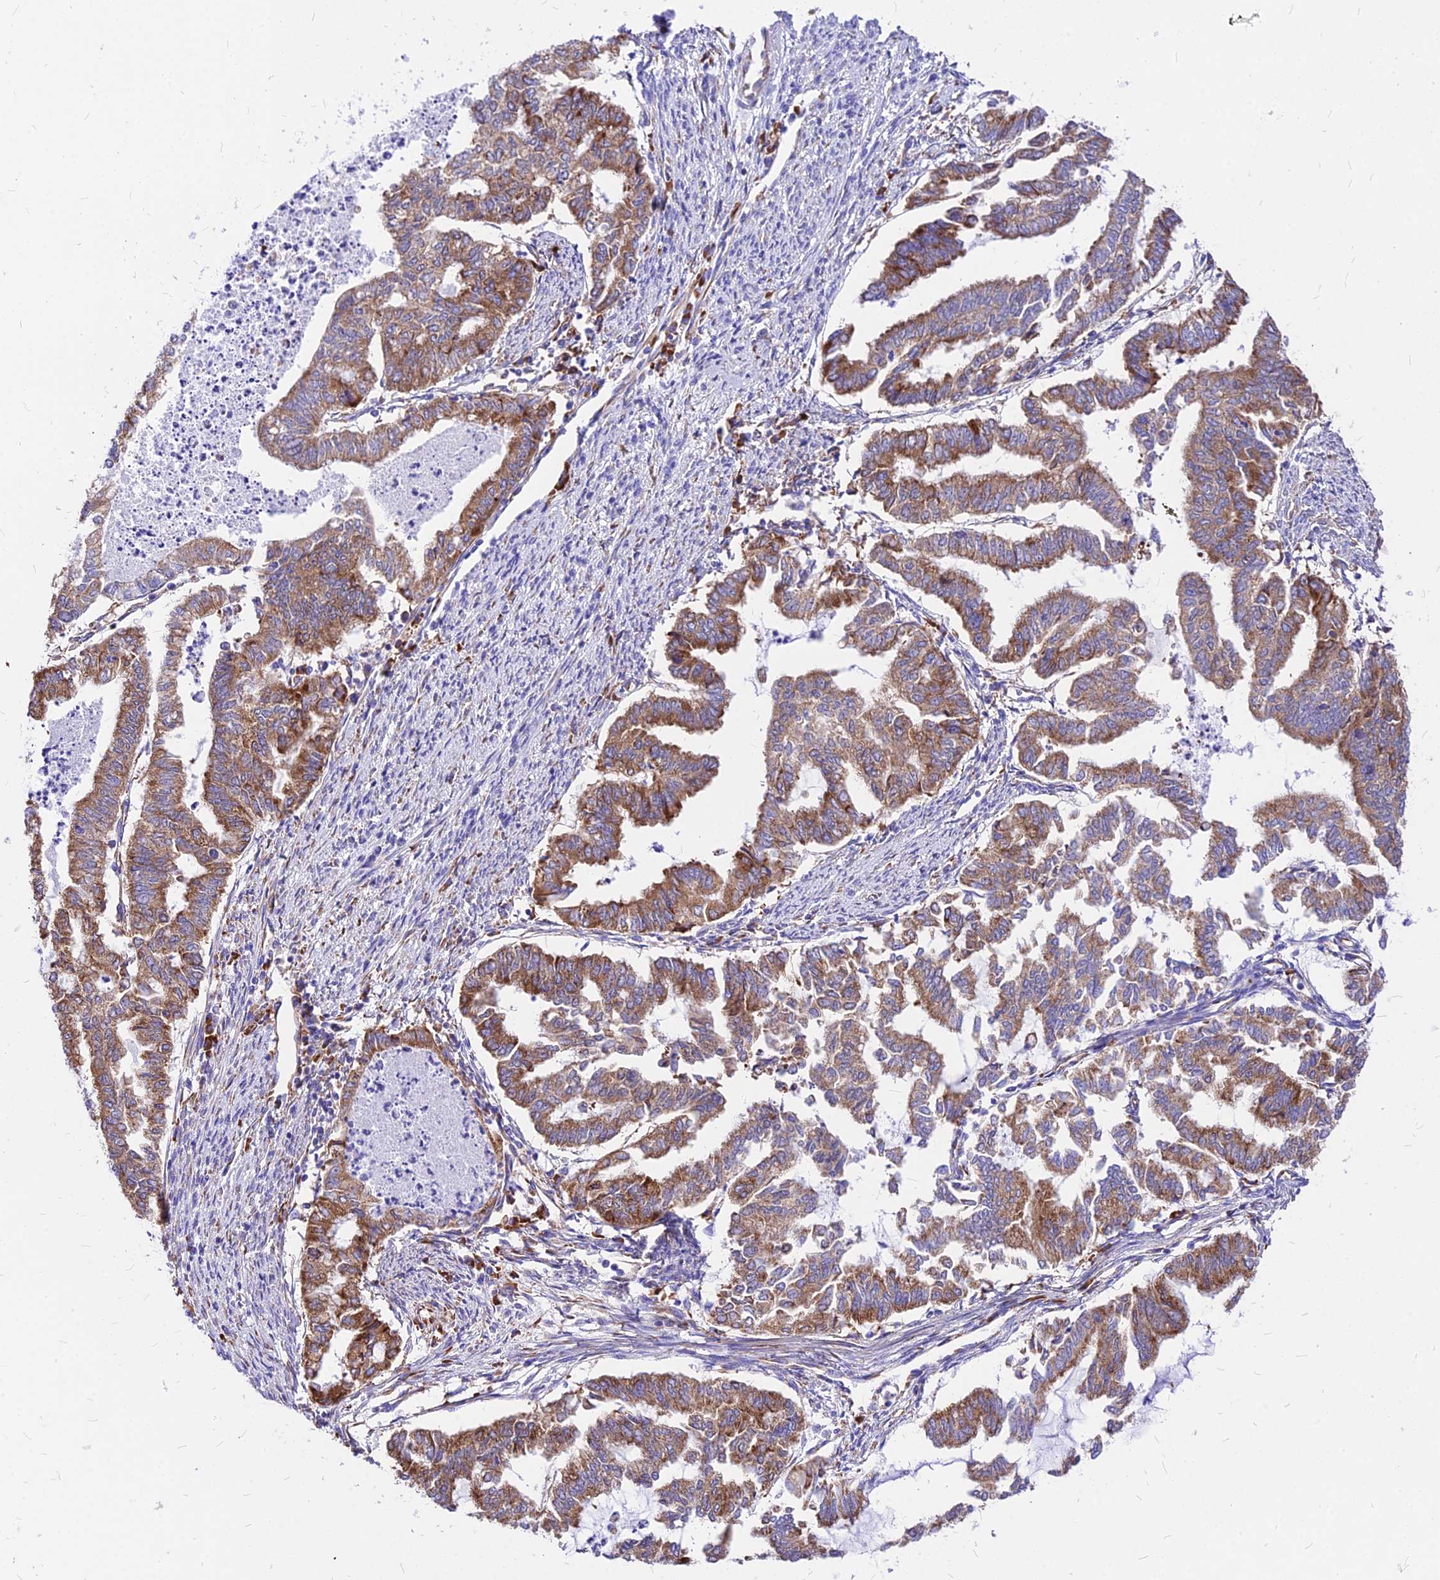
{"staining": {"intensity": "moderate", "quantity": ">75%", "location": "cytoplasmic/membranous"}, "tissue": "endometrial cancer", "cell_type": "Tumor cells", "image_type": "cancer", "snomed": [{"axis": "morphology", "description": "Adenocarcinoma, NOS"}, {"axis": "topography", "description": "Endometrium"}], "caption": "IHC micrograph of neoplastic tissue: adenocarcinoma (endometrial) stained using IHC shows medium levels of moderate protein expression localized specifically in the cytoplasmic/membranous of tumor cells, appearing as a cytoplasmic/membranous brown color.", "gene": "RPL19", "patient": {"sex": "female", "age": 79}}